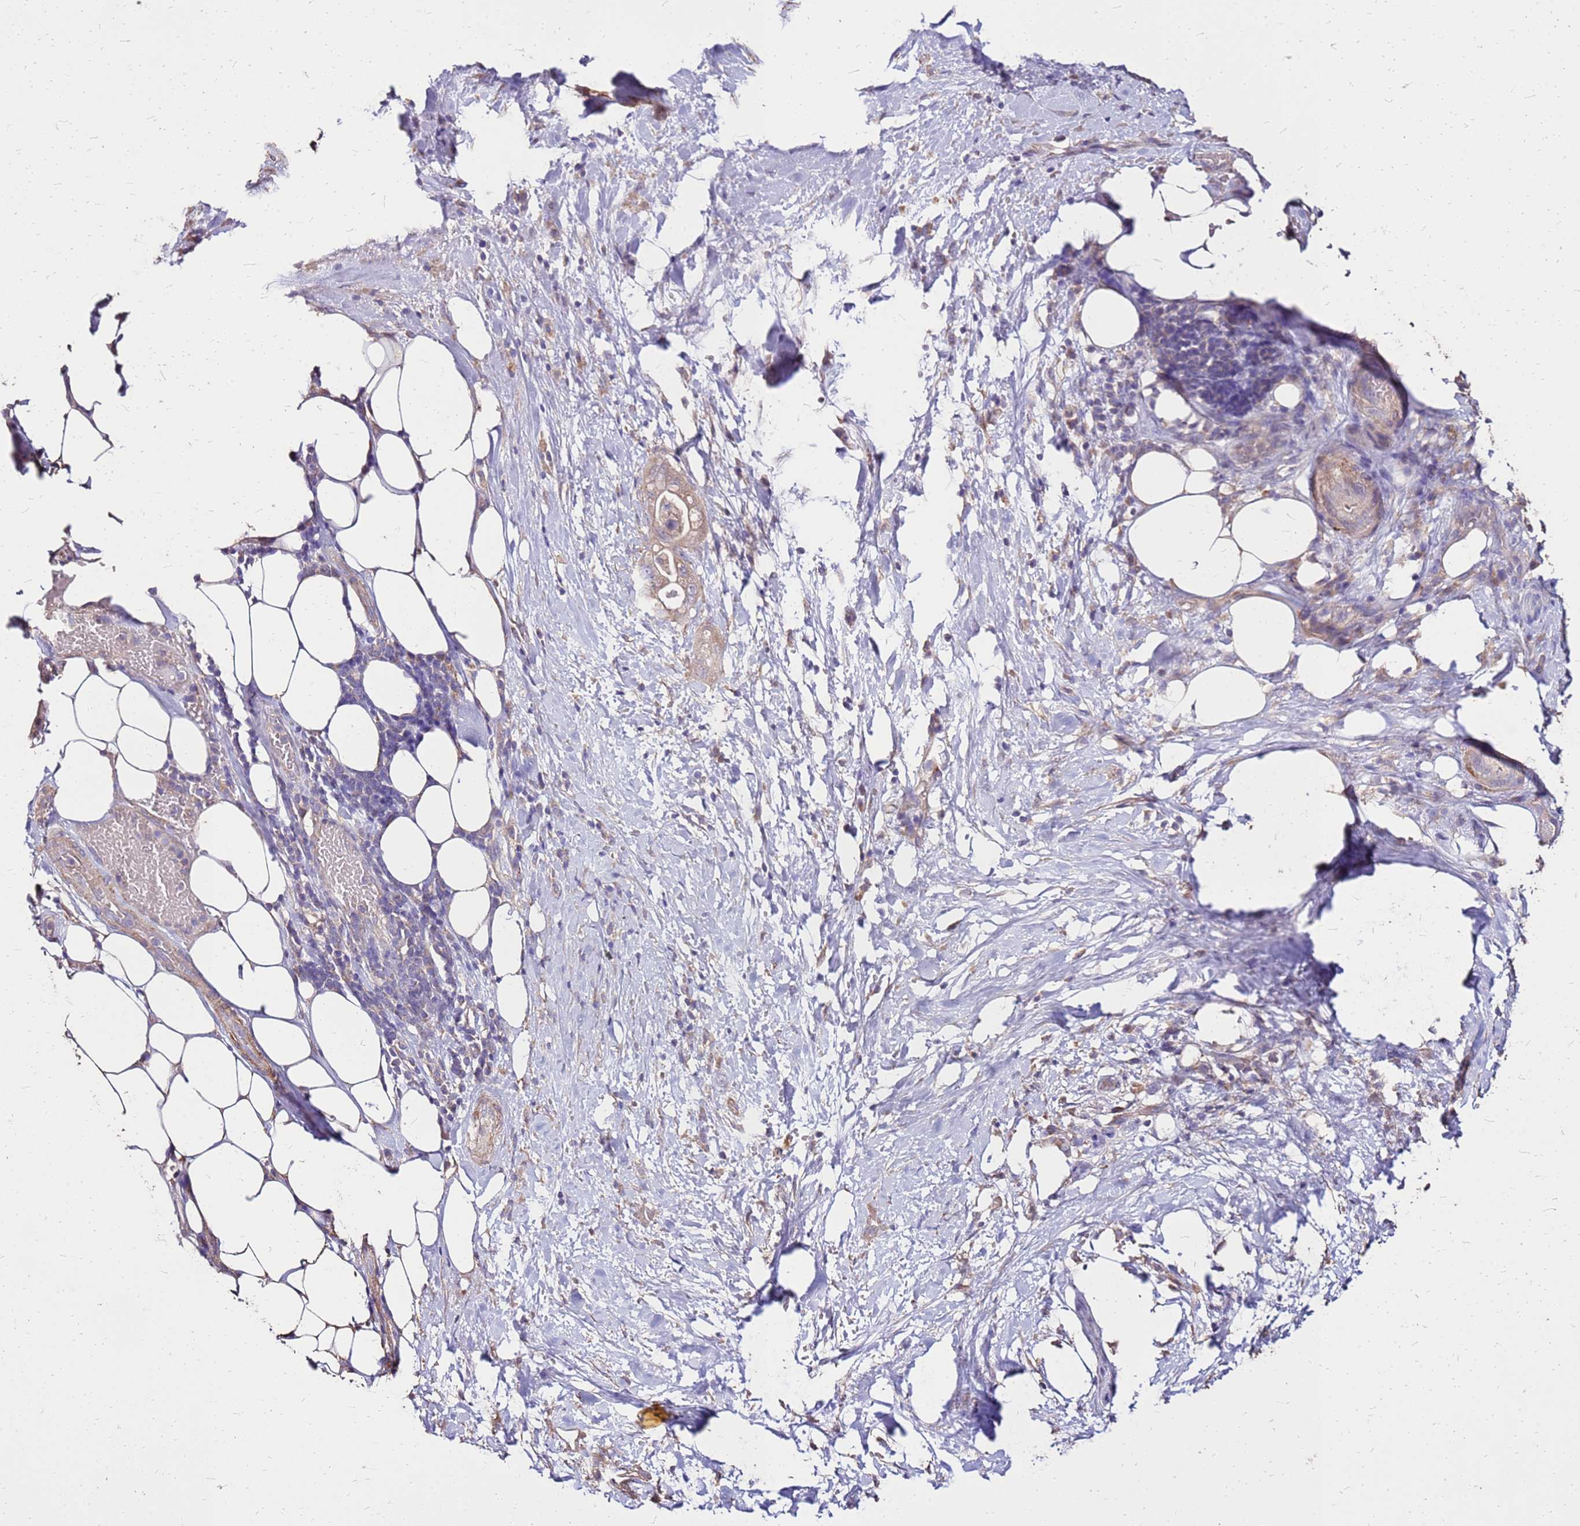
{"staining": {"intensity": "weak", "quantity": ">75%", "location": "cytoplasmic/membranous"}, "tissue": "pancreatic cancer", "cell_type": "Tumor cells", "image_type": "cancer", "snomed": [{"axis": "morphology", "description": "Adenocarcinoma, NOS"}, {"axis": "topography", "description": "Pancreas"}], "caption": "Tumor cells display low levels of weak cytoplasmic/membranous positivity in about >75% of cells in pancreatic cancer.", "gene": "EXD3", "patient": {"sex": "male", "age": 44}}